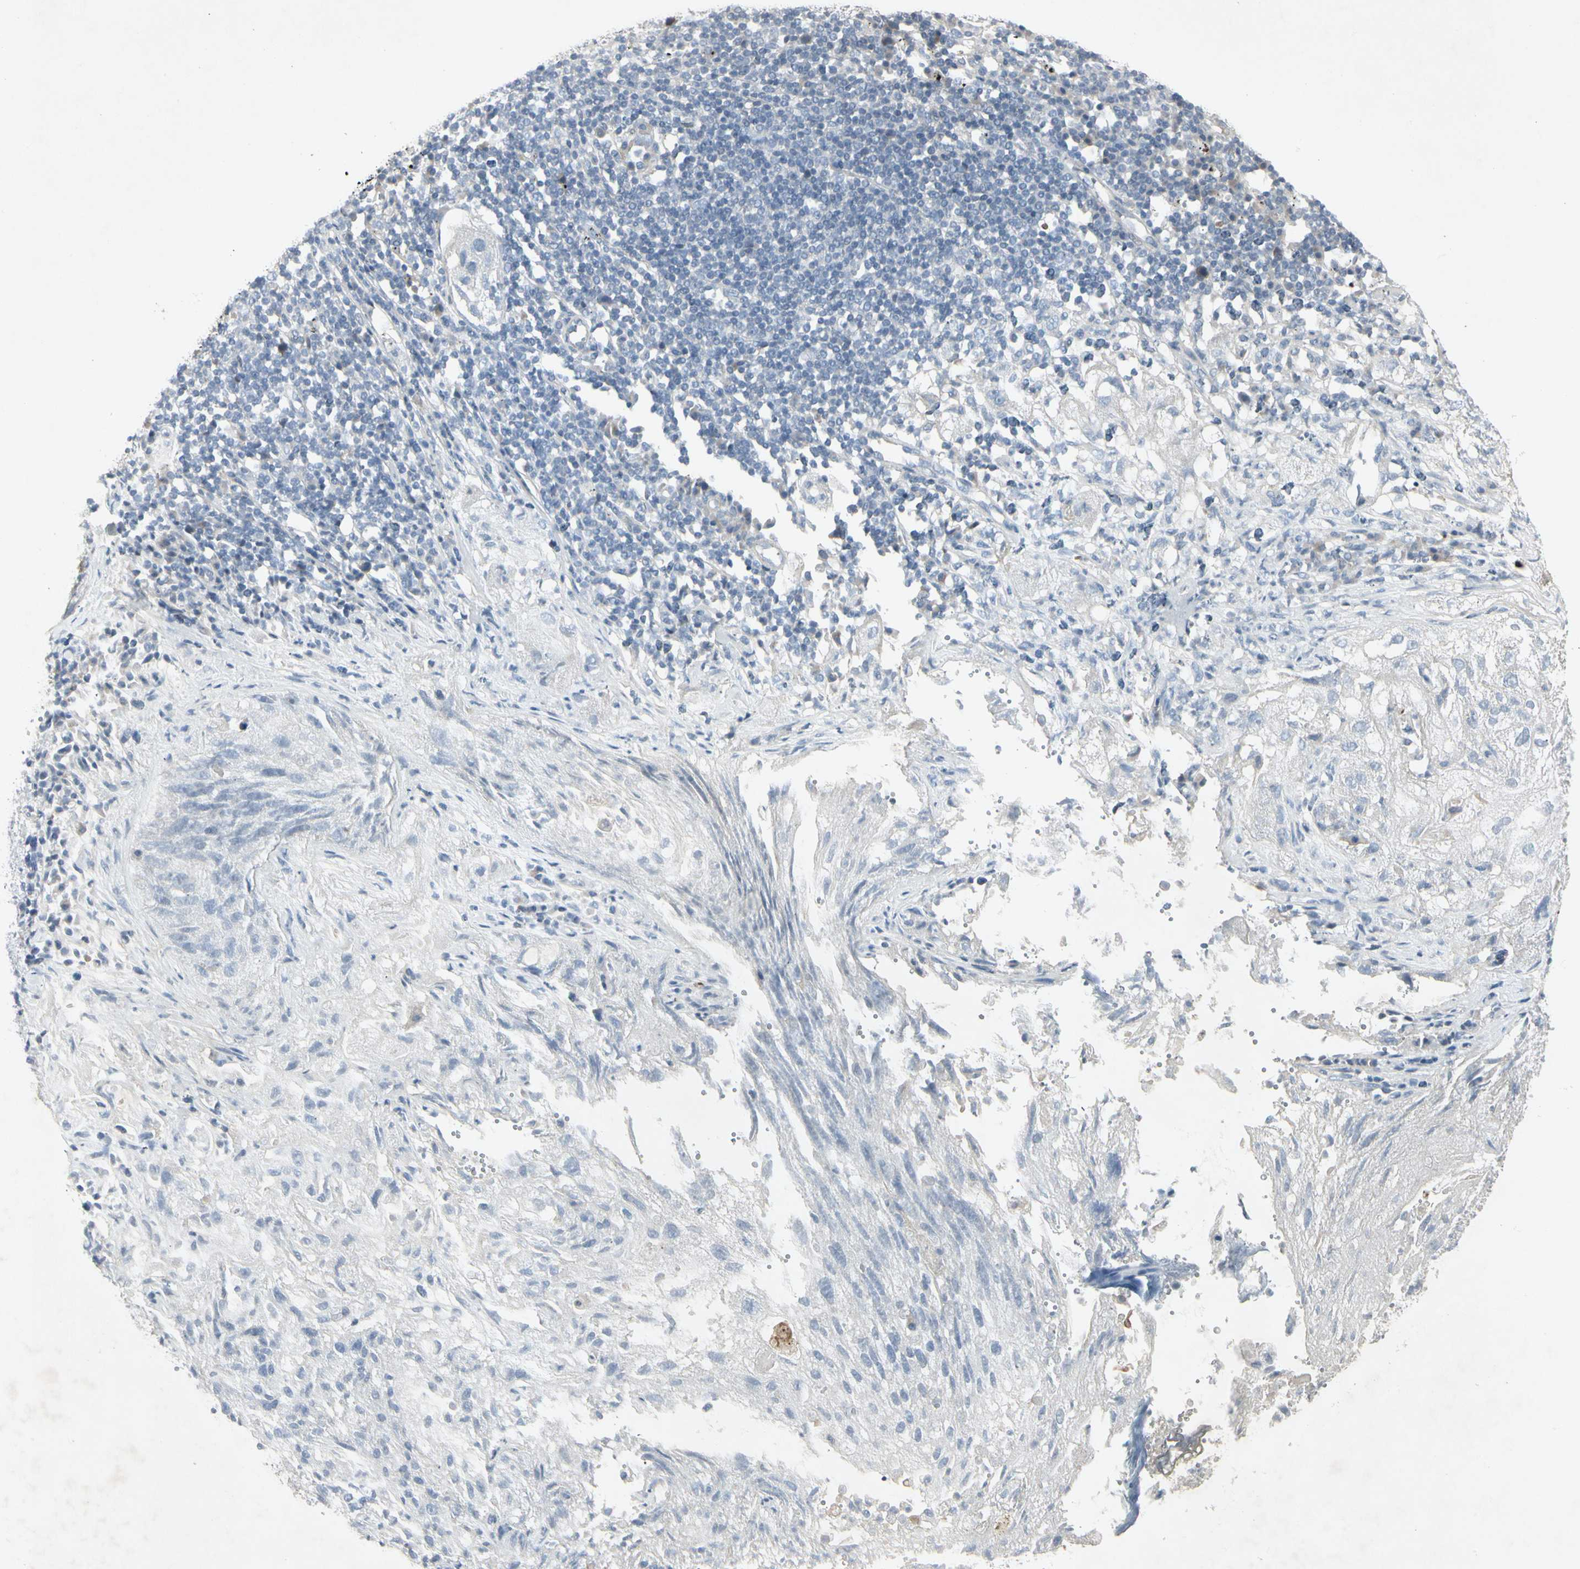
{"staining": {"intensity": "negative", "quantity": "none", "location": "none"}, "tissue": "lung cancer", "cell_type": "Tumor cells", "image_type": "cancer", "snomed": [{"axis": "morphology", "description": "Inflammation, NOS"}, {"axis": "morphology", "description": "Squamous cell carcinoma, NOS"}, {"axis": "topography", "description": "Lymph node"}, {"axis": "topography", "description": "Soft tissue"}, {"axis": "topography", "description": "Lung"}], "caption": "This is an immunohistochemistry (IHC) photomicrograph of human lung squamous cell carcinoma. There is no positivity in tumor cells.", "gene": "TEK", "patient": {"sex": "male", "age": 66}}